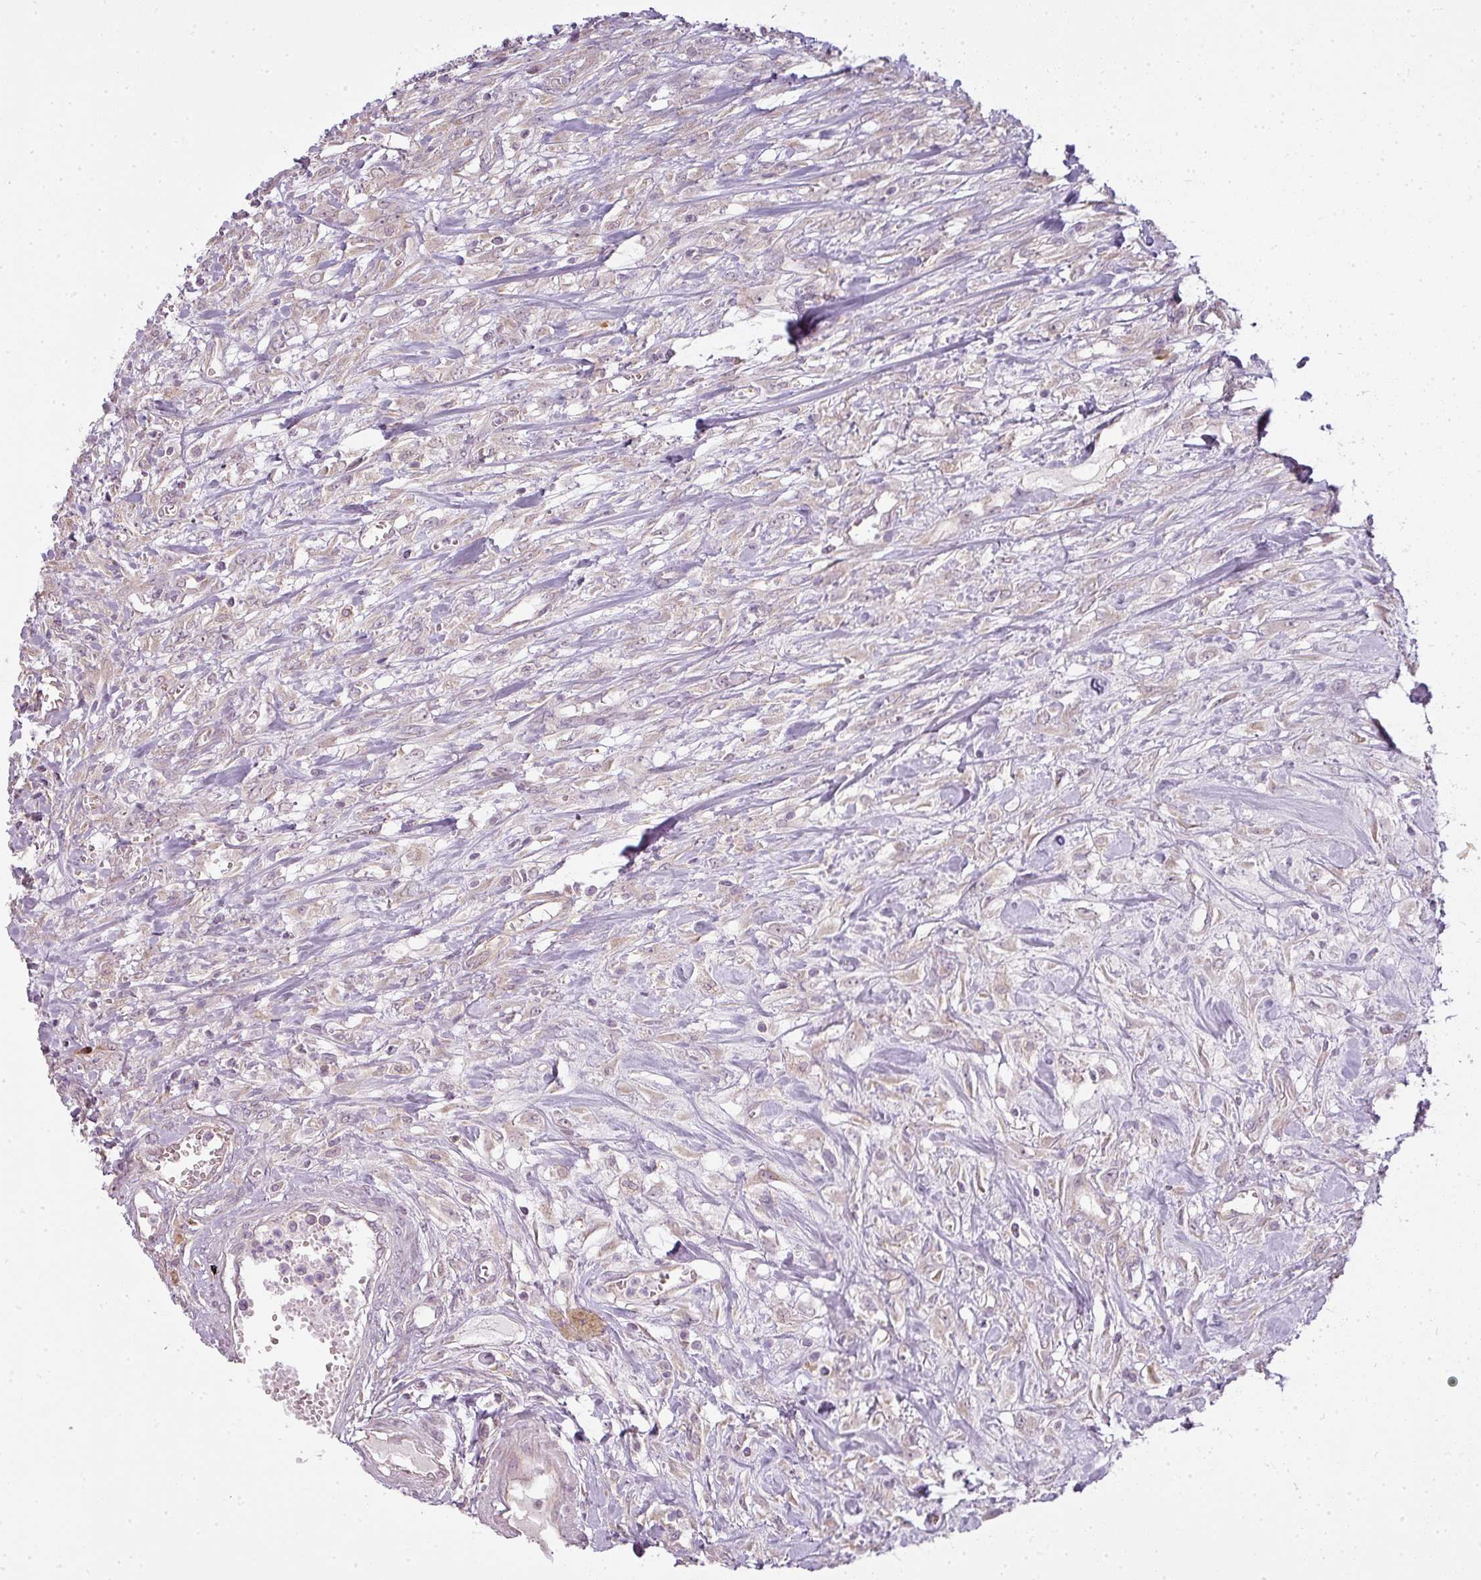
{"staining": {"intensity": "negative", "quantity": "none", "location": "none"}, "tissue": "urothelial cancer", "cell_type": "Tumor cells", "image_type": "cancer", "snomed": [{"axis": "morphology", "description": "Urothelial carcinoma, High grade"}, {"axis": "topography", "description": "Urinary bladder"}], "caption": "Immunohistochemical staining of urothelial carcinoma (high-grade) displays no significant positivity in tumor cells.", "gene": "LY75", "patient": {"sex": "male", "age": 57}}